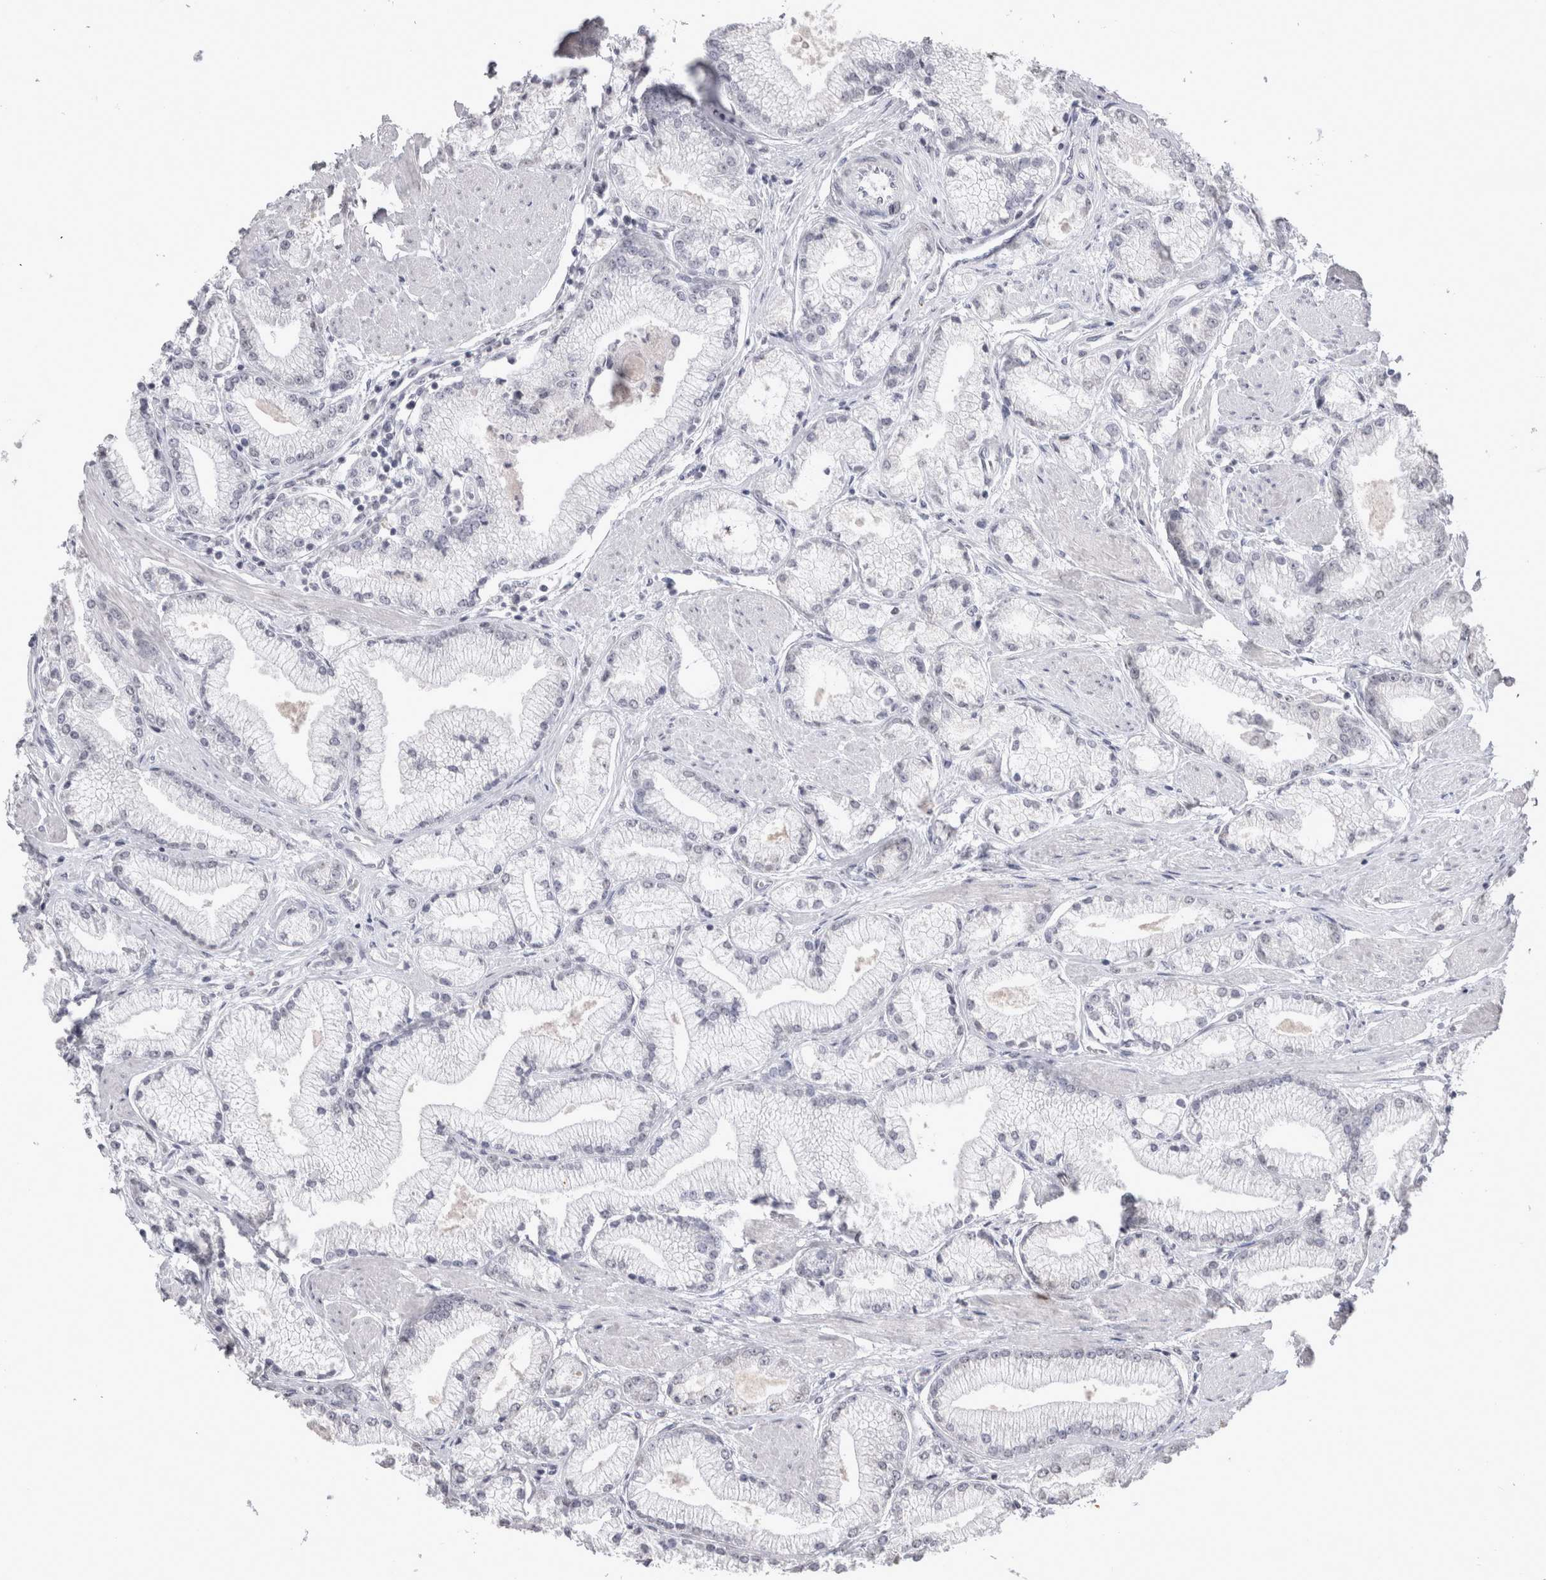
{"staining": {"intensity": "negative", "quantity": "none", "location": "none"}, "tissue": "prostate cancer", "cell_type": "Tumor cells", "image_type": "cancer", "snomed": [{"axis": "morphology", "description": "Adenocarcinoma, High grade"}, {"axis": "topography", "description": "Prostate"}], "caption": "Immunohistochemical staining of human adenocarcinoma (high-grade) (prostate) displays no significant expression in tumor cells. (DAB IHC with hematoxylin counter stain).", "gene": "DDX4", "patient": {"sex": "male", "age": 50}}